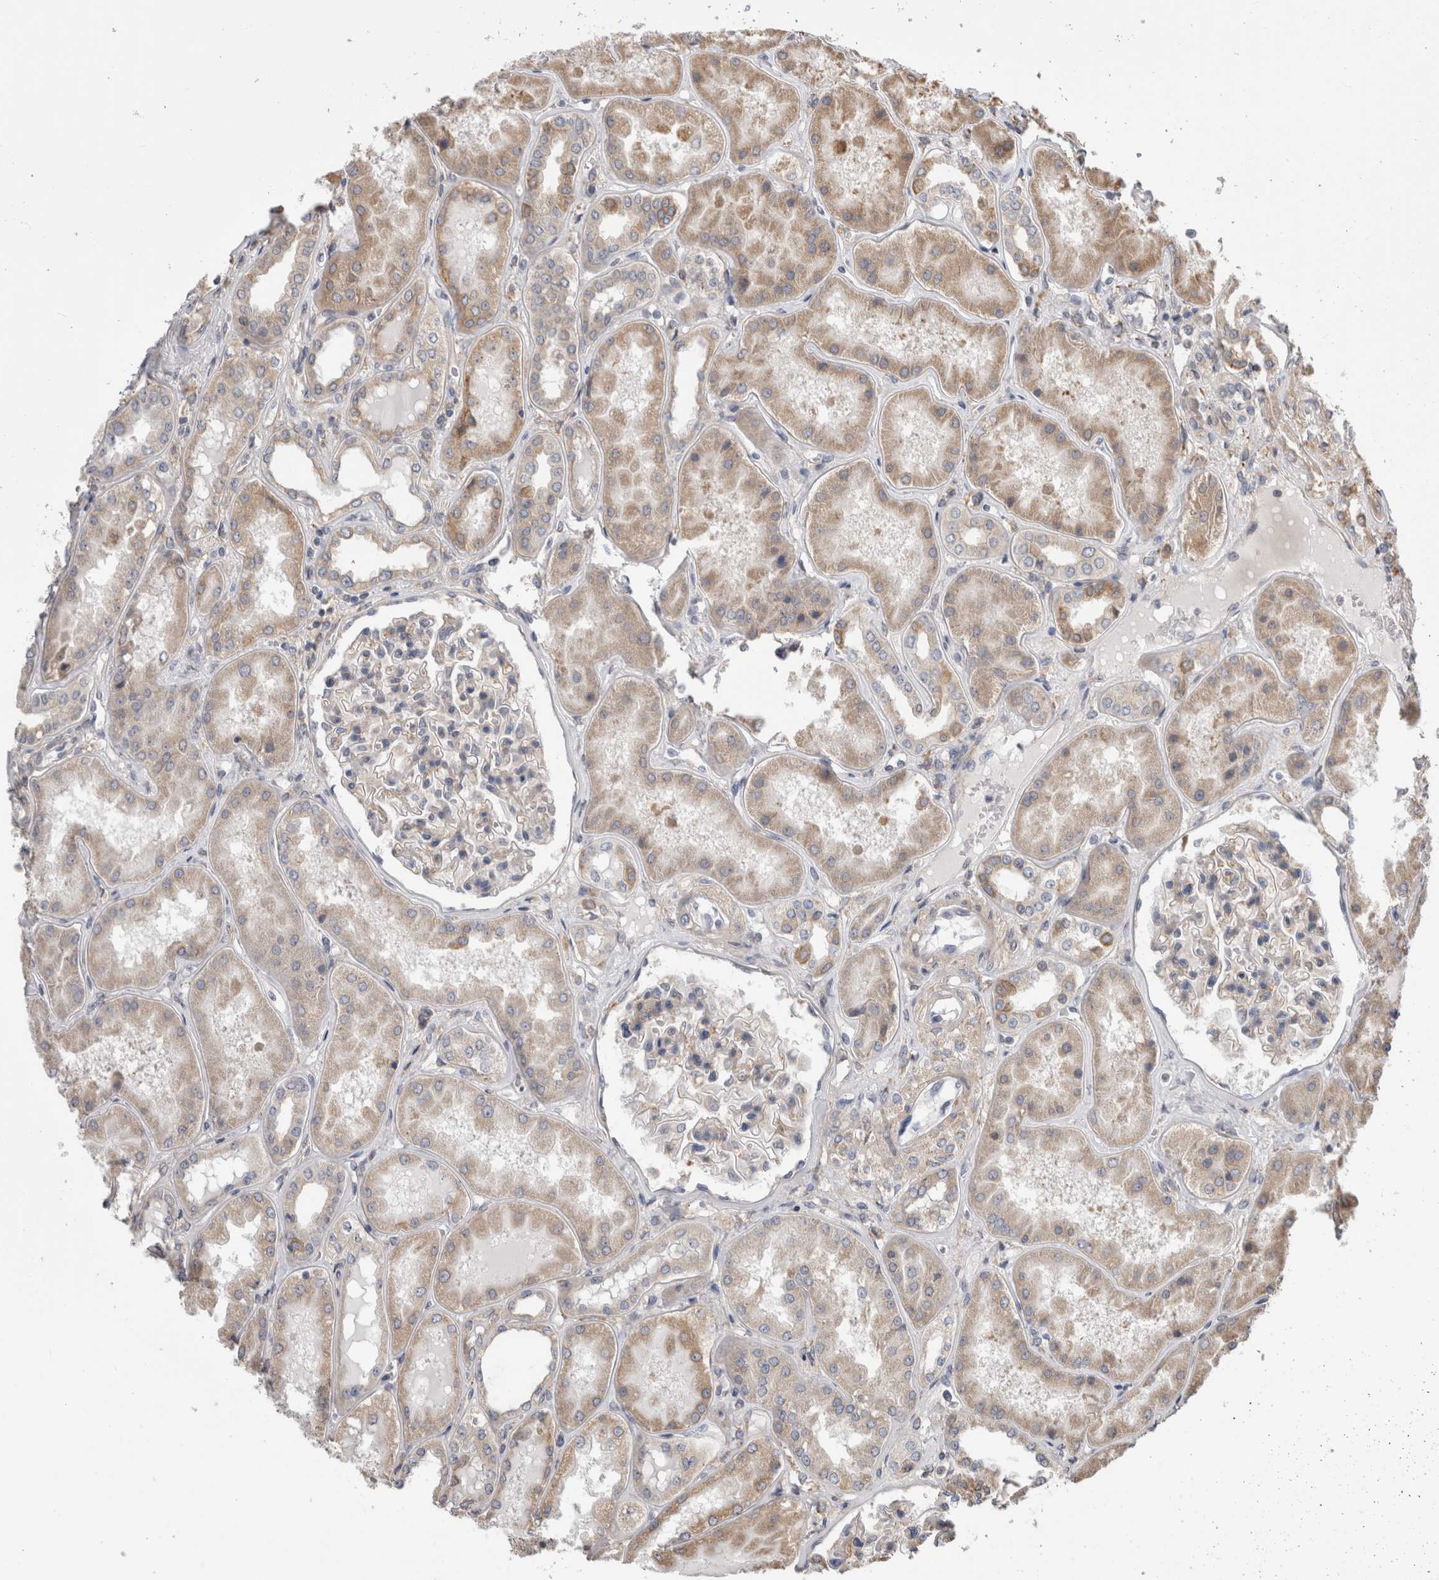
{"staining": {"intensity": "weak", "quantity": "<25%", "location": "cytoplasmic/membranous"}, "tissue": "kidney", "cell_type": "Cells in glomeruli", "image_type": "normal", "snomed": [{"axis": "morphology", "description": "Normal tissue, NOS"}, {"axis": "topography", "description": "Kidney"}], "caption": "Photomicrograph shows no significant protein staining in cells in glomeruli of normal kidney.", "gene": "SMAP2", "patient": {"sex": "female", "age": 56}}